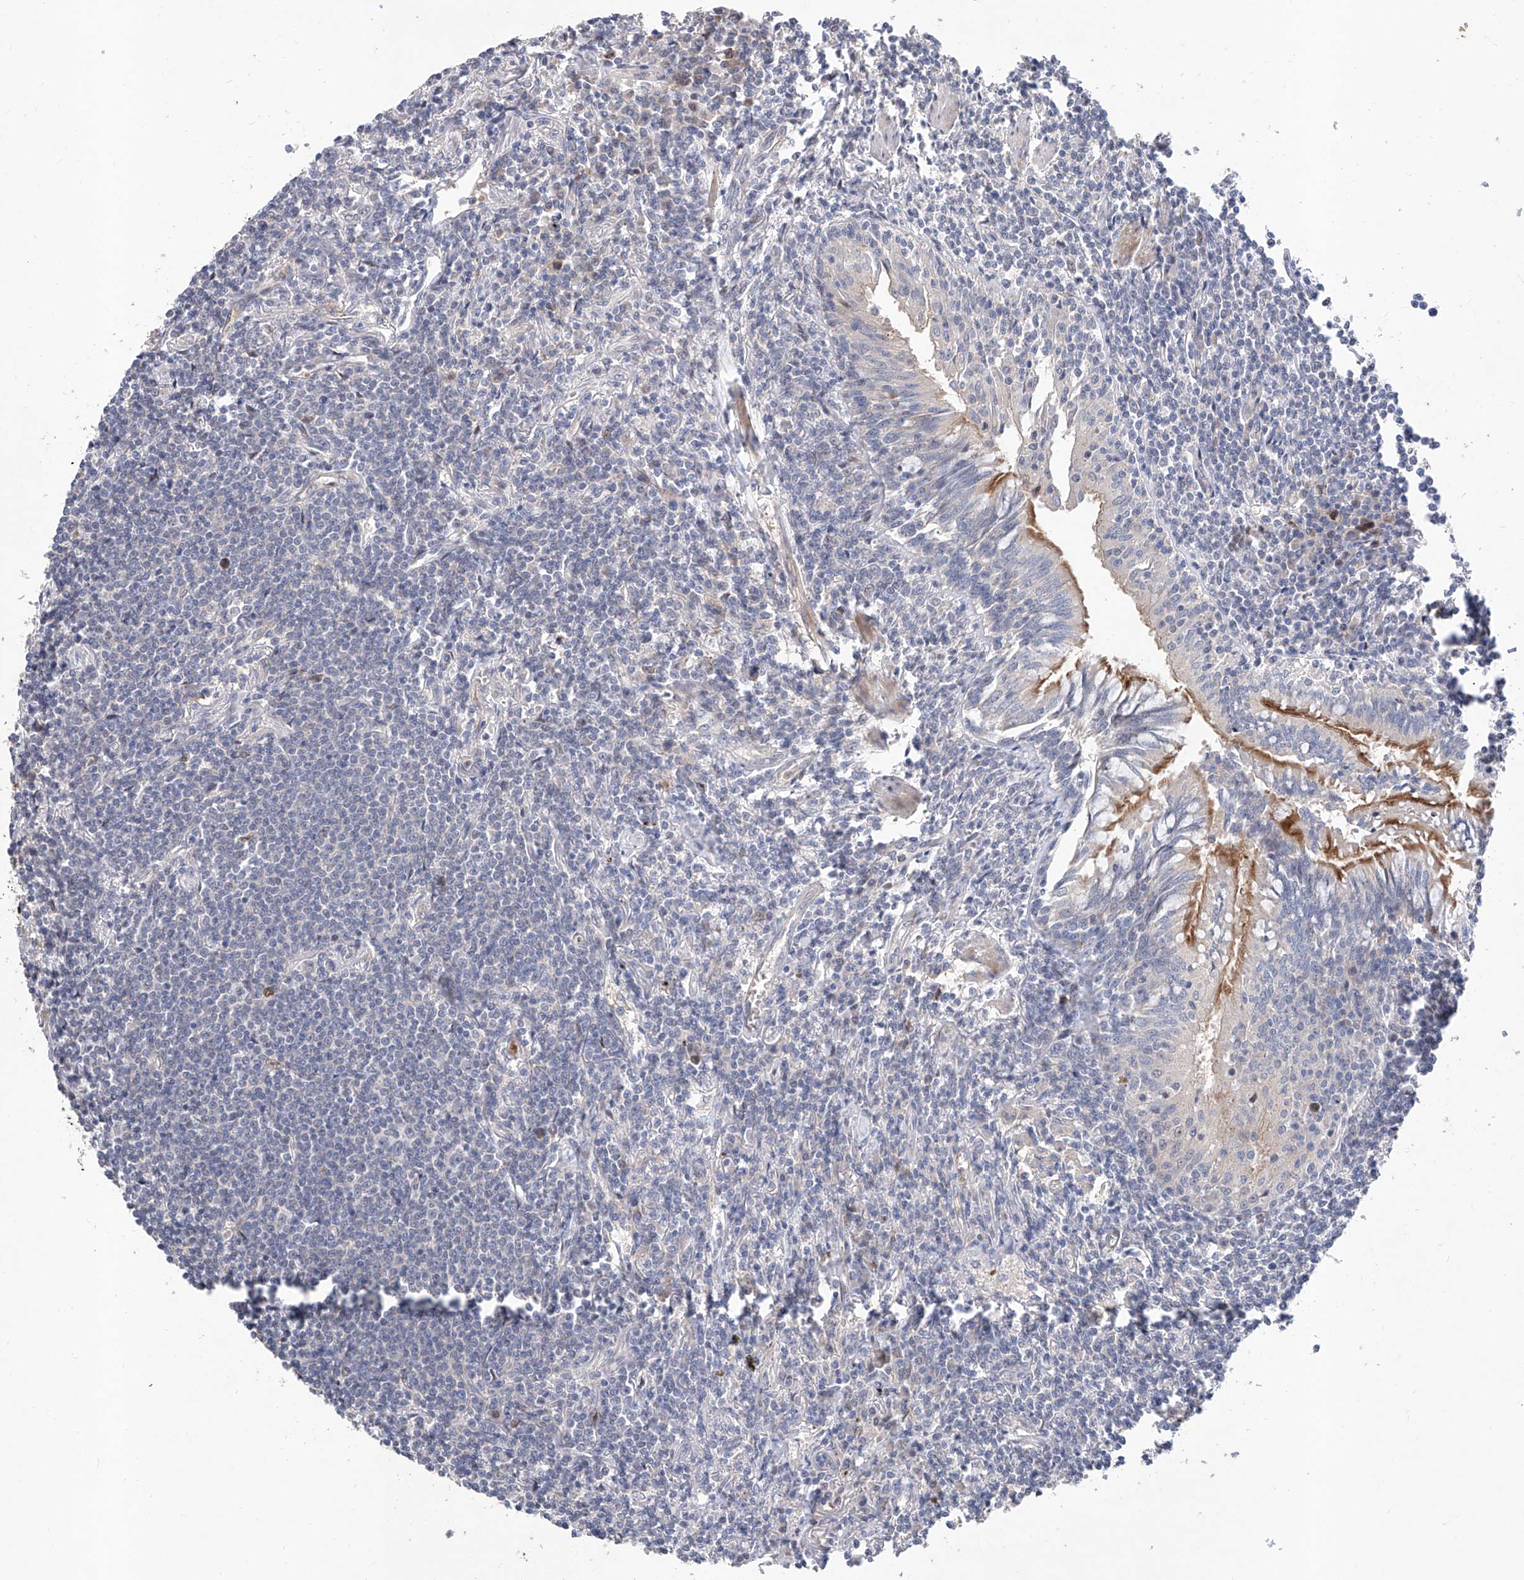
{"staining": {"intensity": "negative", "quantity": "none", "location": "none"}, "tissue": "lymphoma", "cell_type": "Tumor cells", "image_type": "cancer", "snomed": [{"axis": "morphology", "description": "Malignant lymphoma, non-Hodgkin's type, Low grade"}, {"axis": "topography", "description": "Lung"}], "caption": "Malignant lymphoma, non-Hodgkin's type (low-grade) was stained to show a protein in brown. There is no significant expression in tumor cells.", "gene": "FUCA2", "patient": {"sex": "female", "age": 71}}